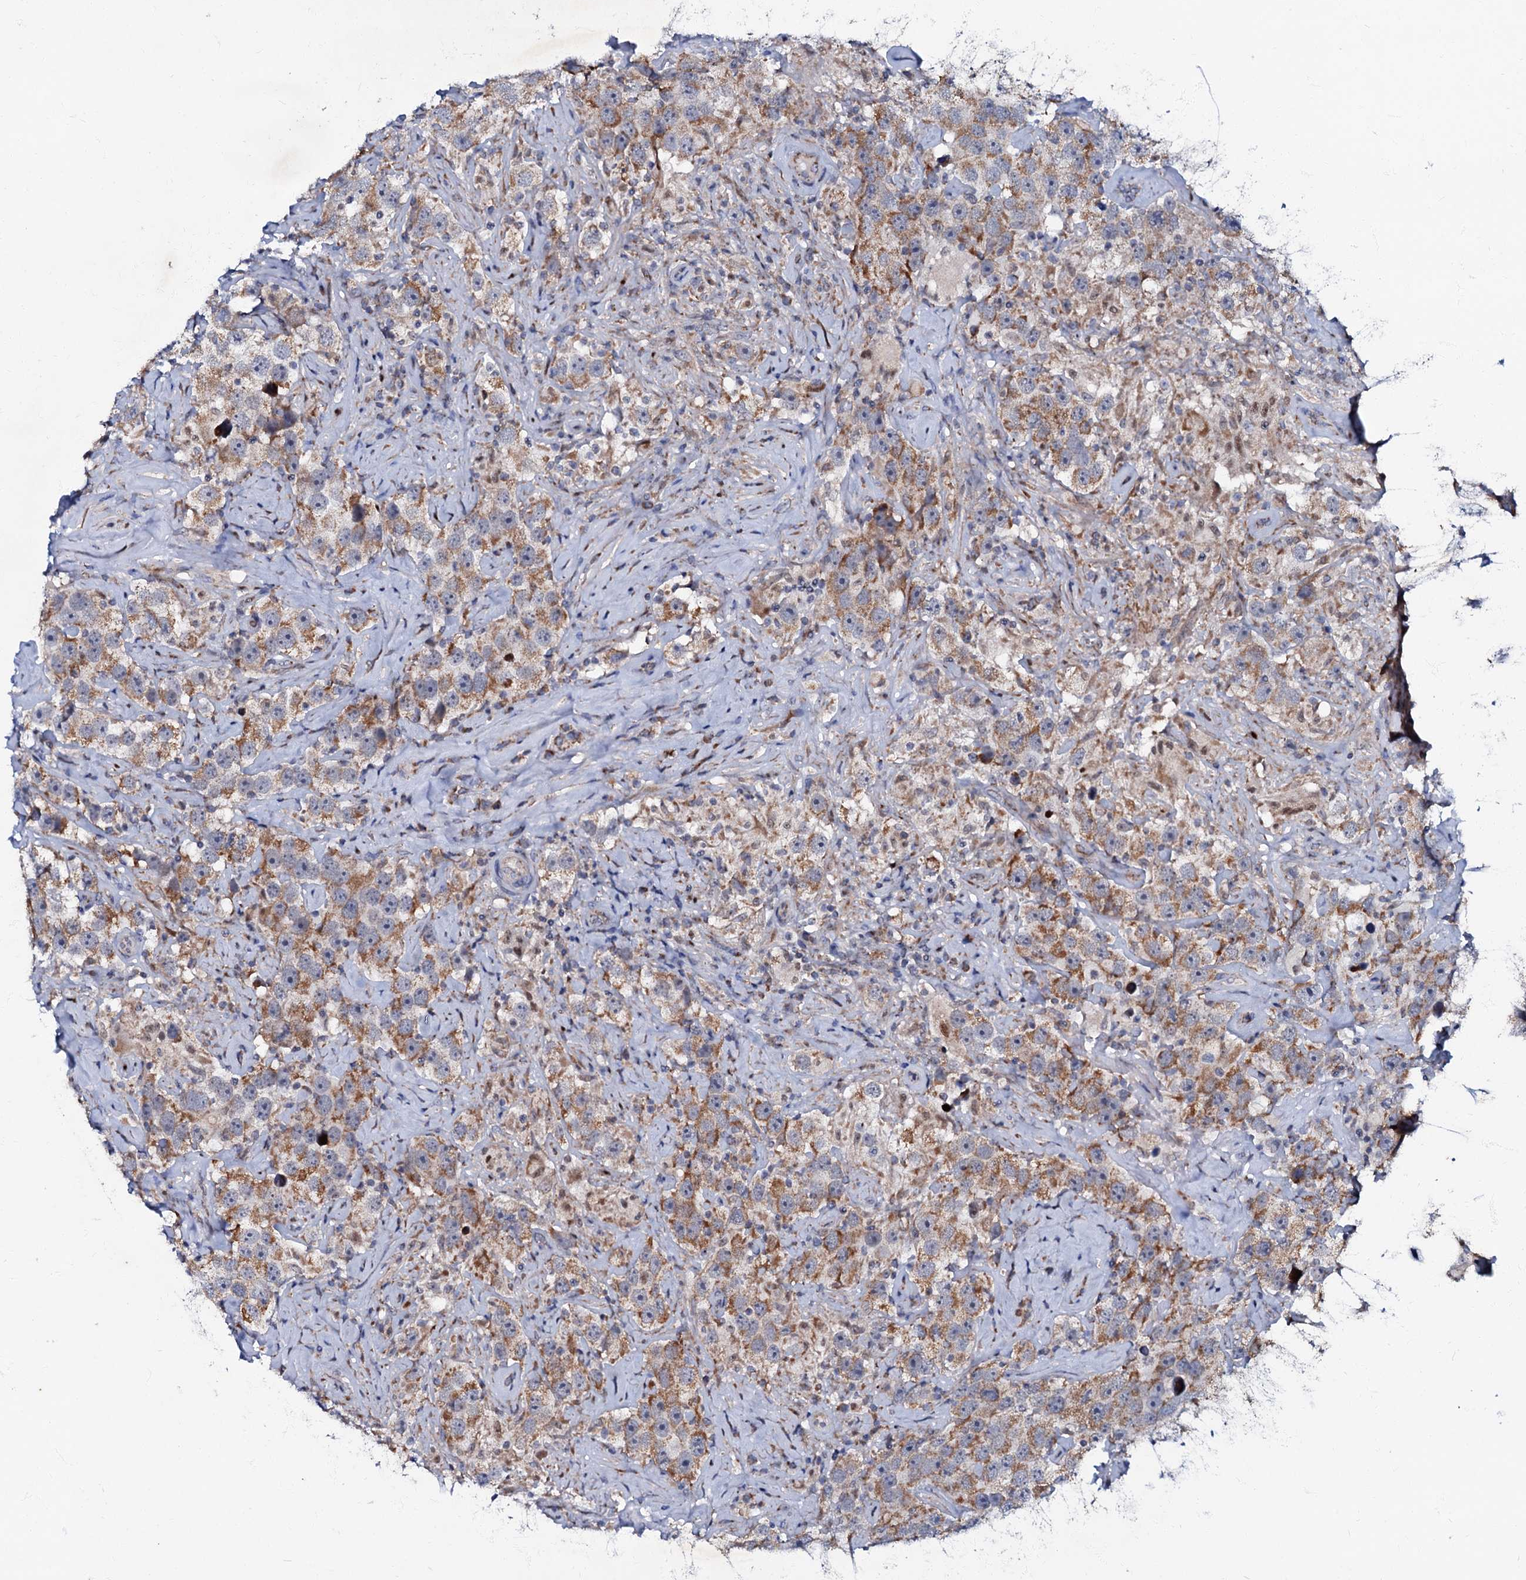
{"staining": {"intensity": "moderate", "quantity": ">75%", "location": "cytoplasmic/membranous"}, "tissue": "testis cancer", "cell_type": "Tumor cells", "image_type": "cancer", "snomed": [{"axis": "morphology", "description": "Seminoma, NOS"}, {"axis": "topography", "description": "Testis"}], "caption": "Seminoma (testis) stained with immunohistochemistry (IHC) exhibits moderate cytoplasmic/membranous expression in approximately >75% of tumor cells.", "gene": "MRPL51", "patient": {"sex": "male", "age": 49}}